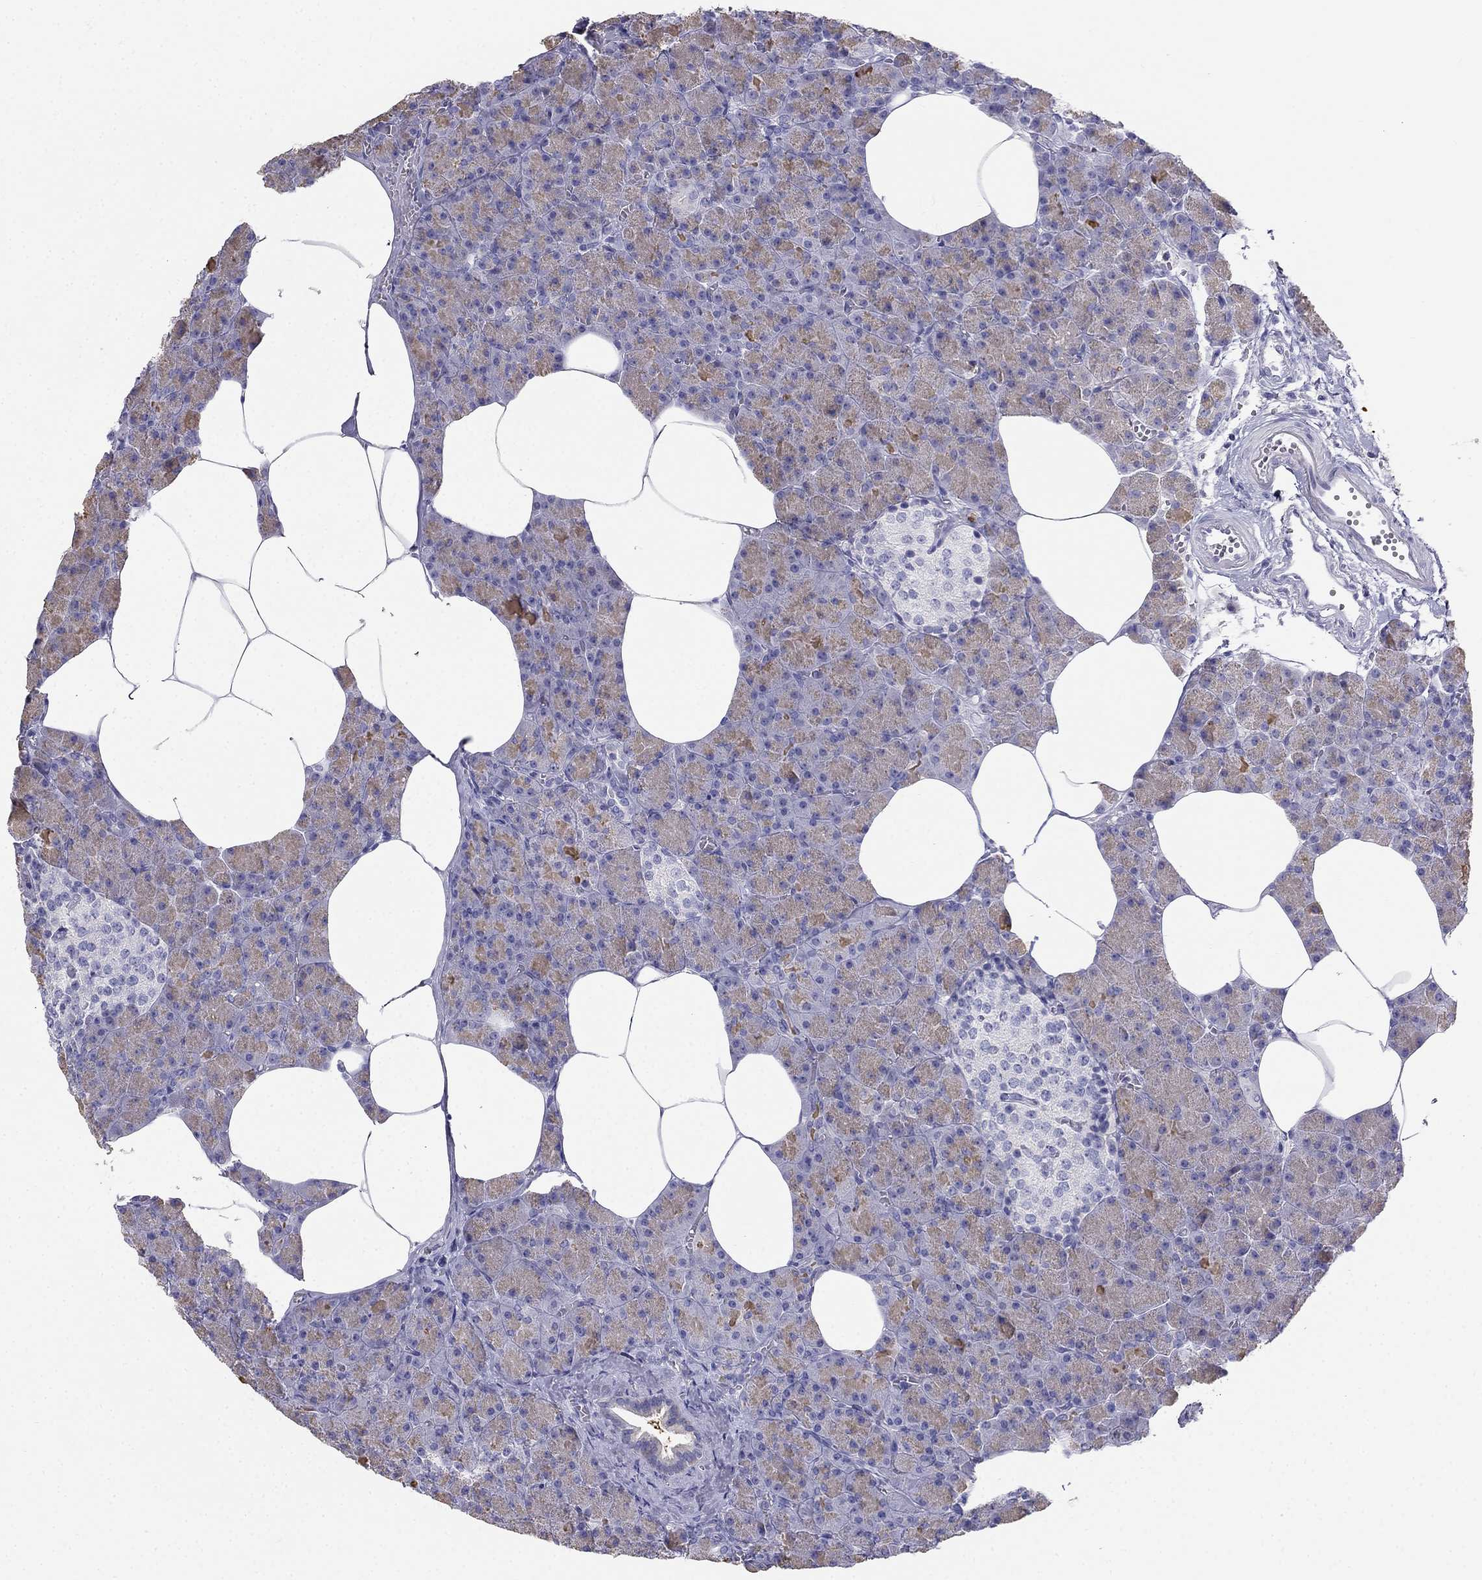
{"staining": {"intensity": "weak", "quantity": ">75%", "location": "cytoplasmic/membranous"}, "tissue": "pancreas", "cell_type": "Exocrine glandular cells", "image_type": "normal", "snomed": [{"axis": "morphology", "description": "Normal tissue, NOS"}, {"axis": "topography", "description": "Pancreas"}], "caption": "The immunohistochemical stain shows weak cytoplasmic/membranous expression in exocrine glandular cells of normal pancreas.", "gene": "RFLNA", "patient": {"sex": "female", "age": 45}}